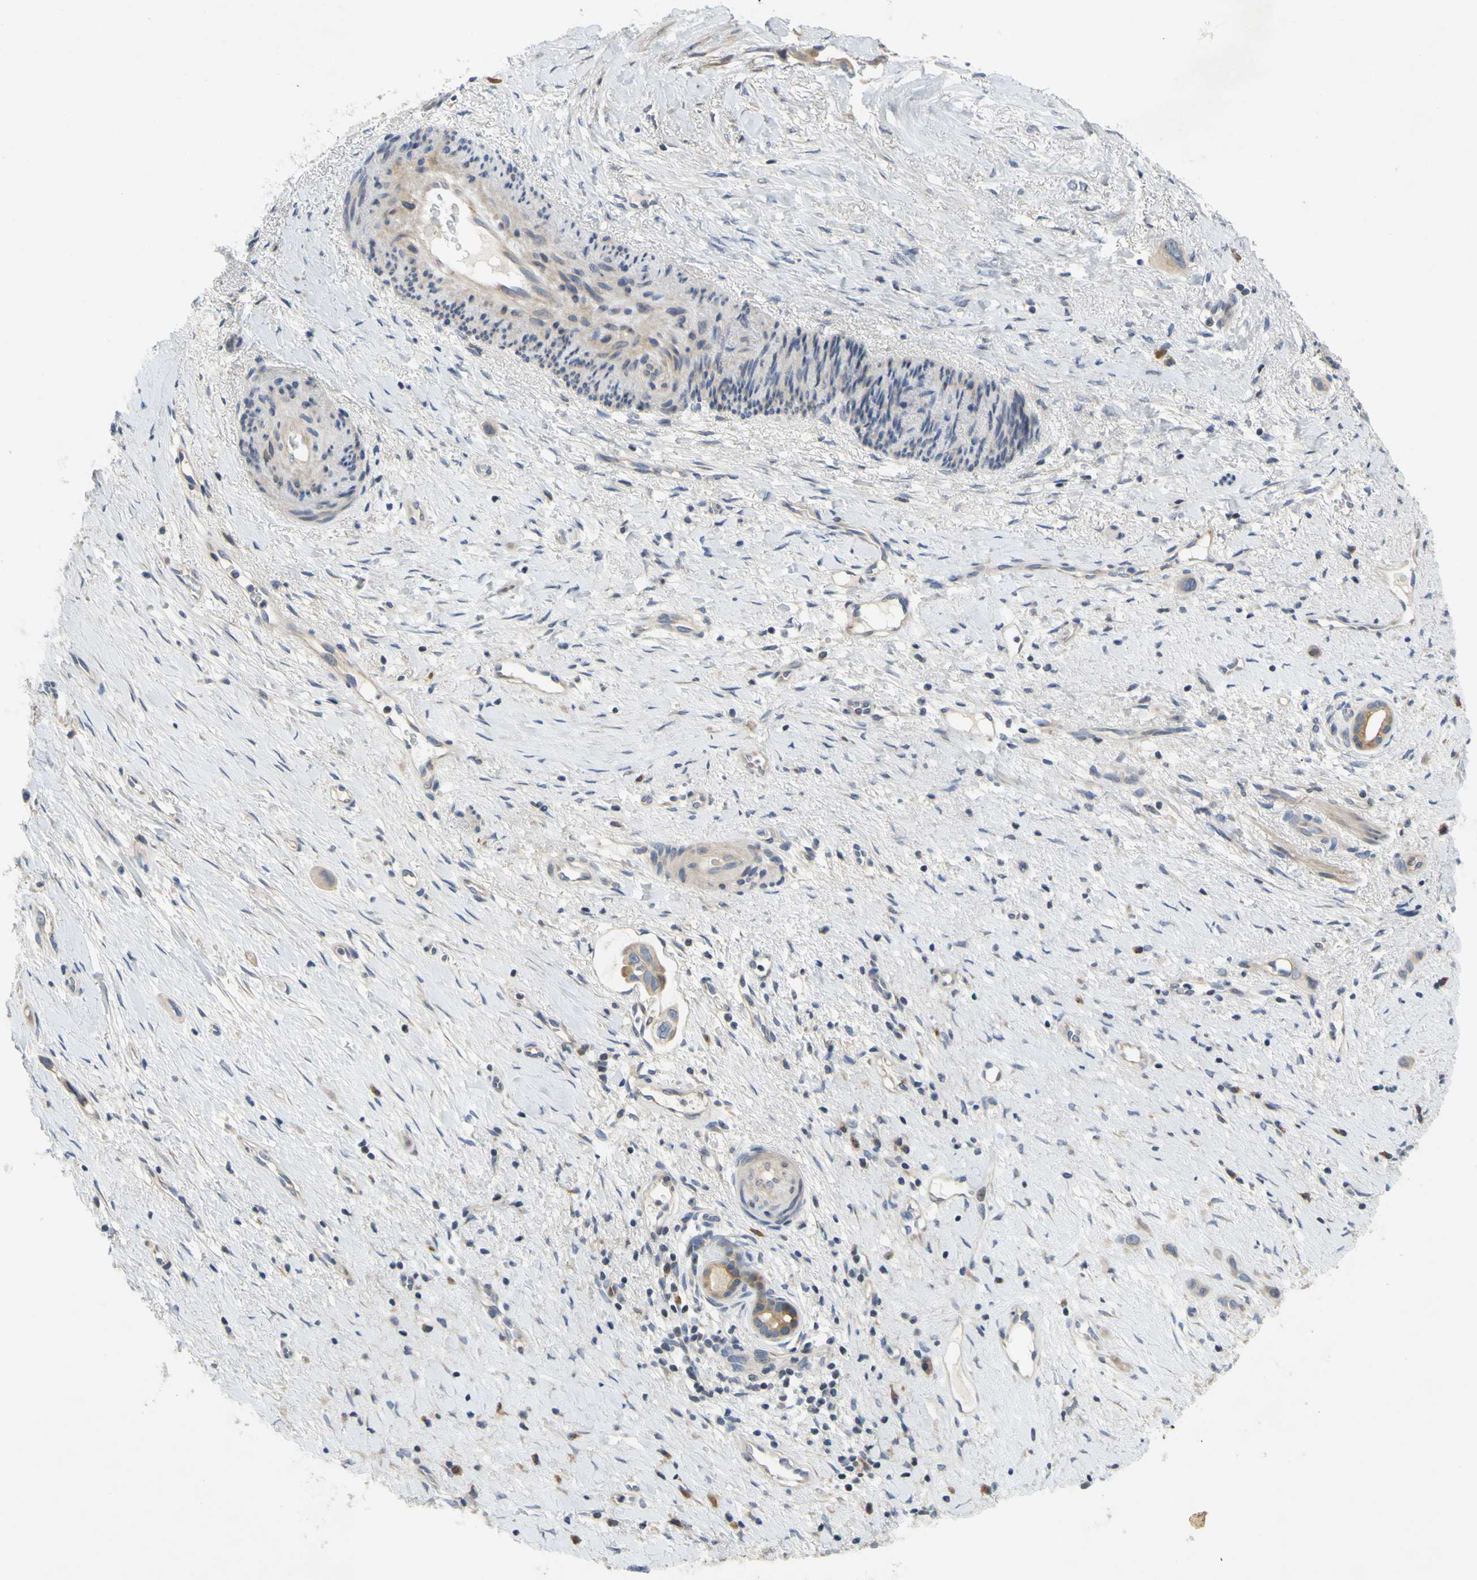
{"staining": {"intensity": "weak", "quantity": ">75%", "location": "cytoplasmic/membranous"}, "tissue": "liver cancer", "cell_type": "Tumor cells", "image_type": "cancer", "snomed": [{"axis": "morphology", "description": "Cholangiocarcinoma"}, {"axis": "topography", "description": "Liver"}], "caption": "Brown immunohistochemical staining in human liver cholangiocarcinoma shows weak cytoplasmic/membranous positivity in about >75% of tumor cells. (Brightfield microscopy of DAB IHC at high magnification).", "gene": "CCNB2", "patient": {"sex": "female", "age": 65}}